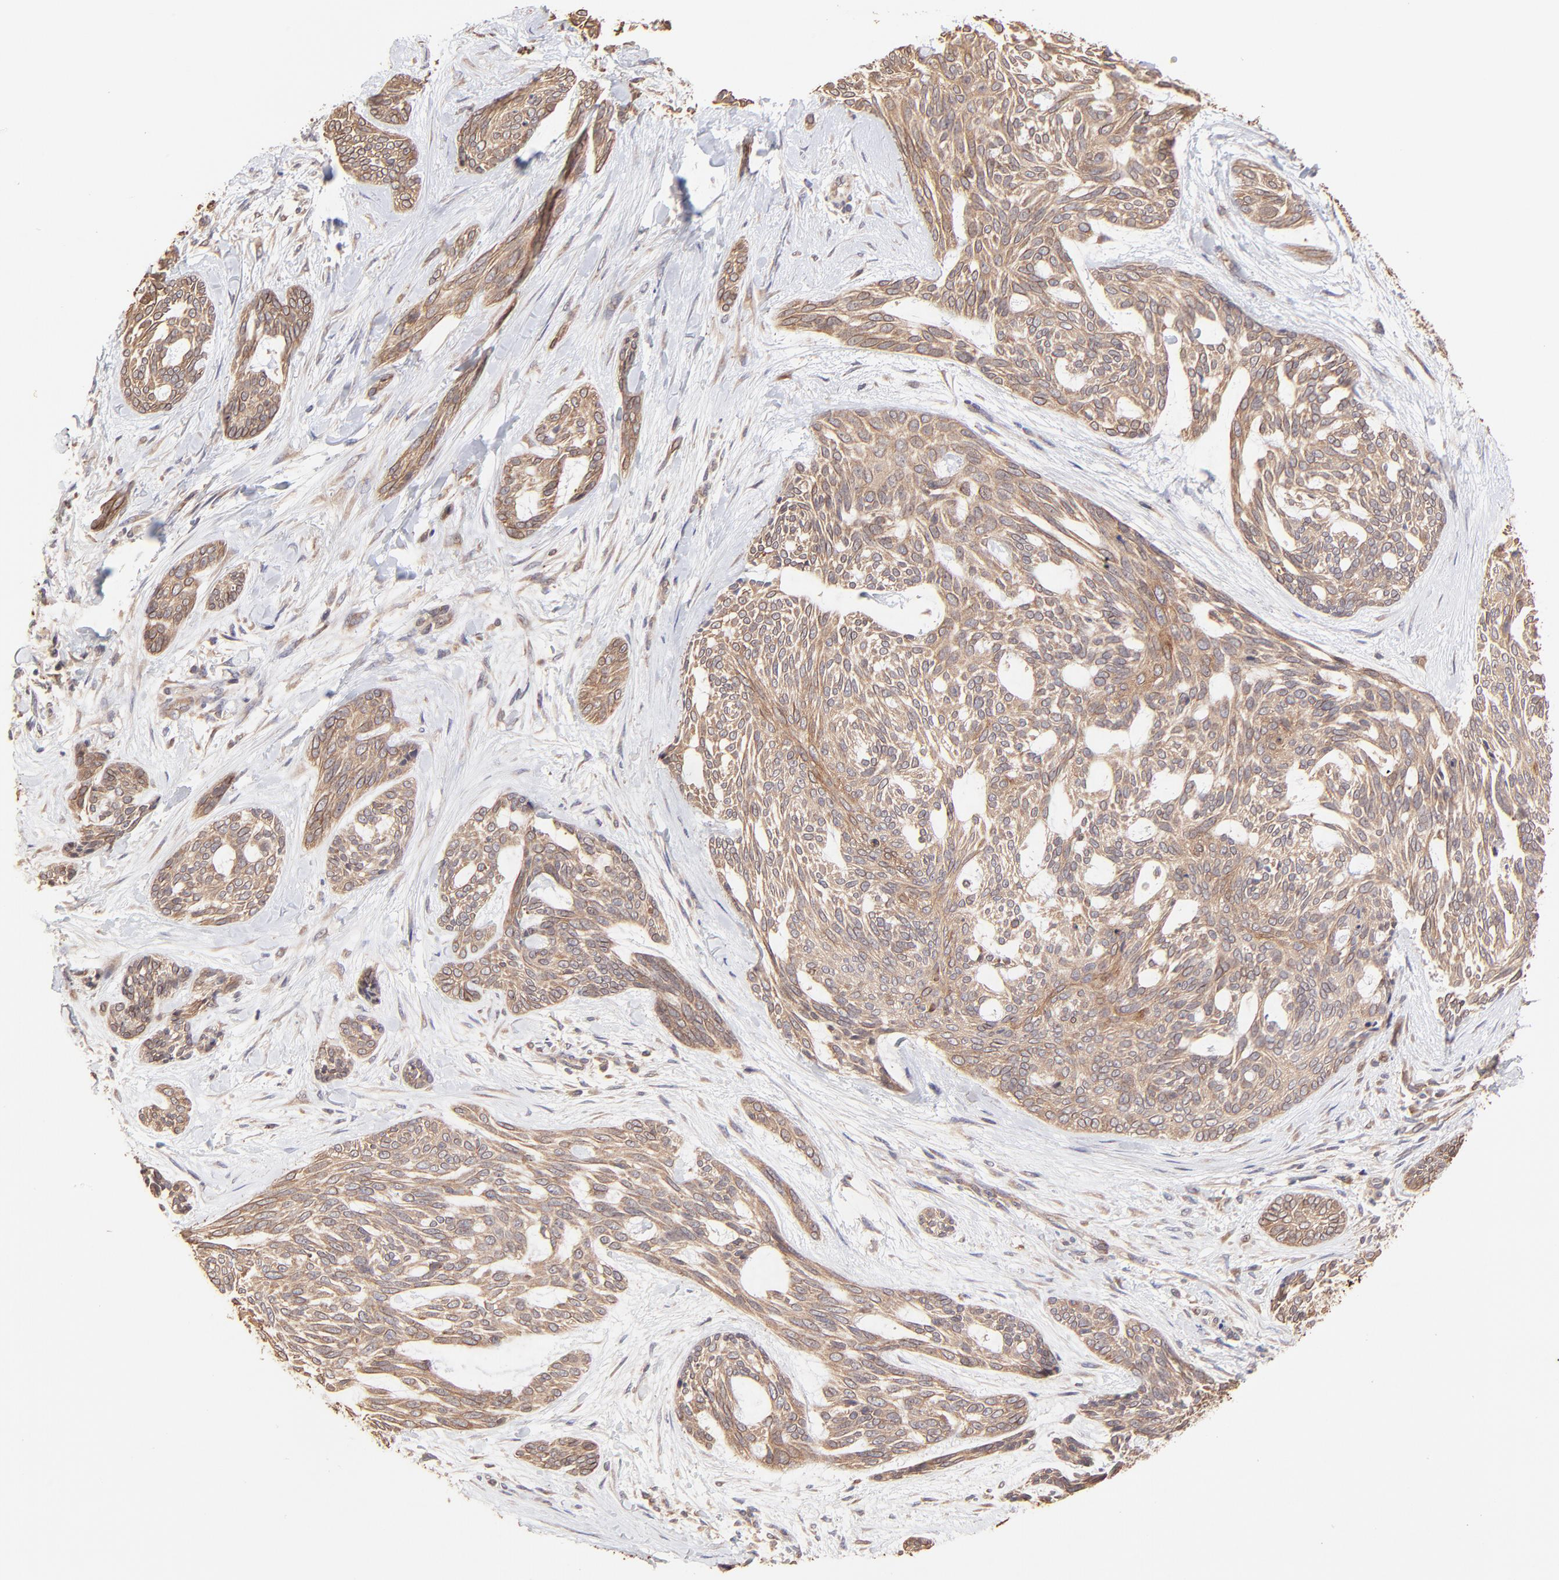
{"staining": {"intensity": "moderate", "quantity": ">75%", "location": "cytoplasmic/membranous"}, "tissue": "skin cancer", "cell_type": "Tumor cells", "image_type": "cancer", "snomed": [{"axis": "morphology", "description": "Normal tissue, NOS"}, {"axis": "morphology", "description": "Basal cell carcinoma"}, {"axis": "topography", "description": "Skin"}], "caption": "DAB immunohistochemical staining of skin cancer (basal cell carcinoma) demonstrates moderate cytoplasmic/membranous protein expression in about >75% of tumor cells.", "gene": "TNRC6B", "patient": {"sex": "female", "age": 71}}